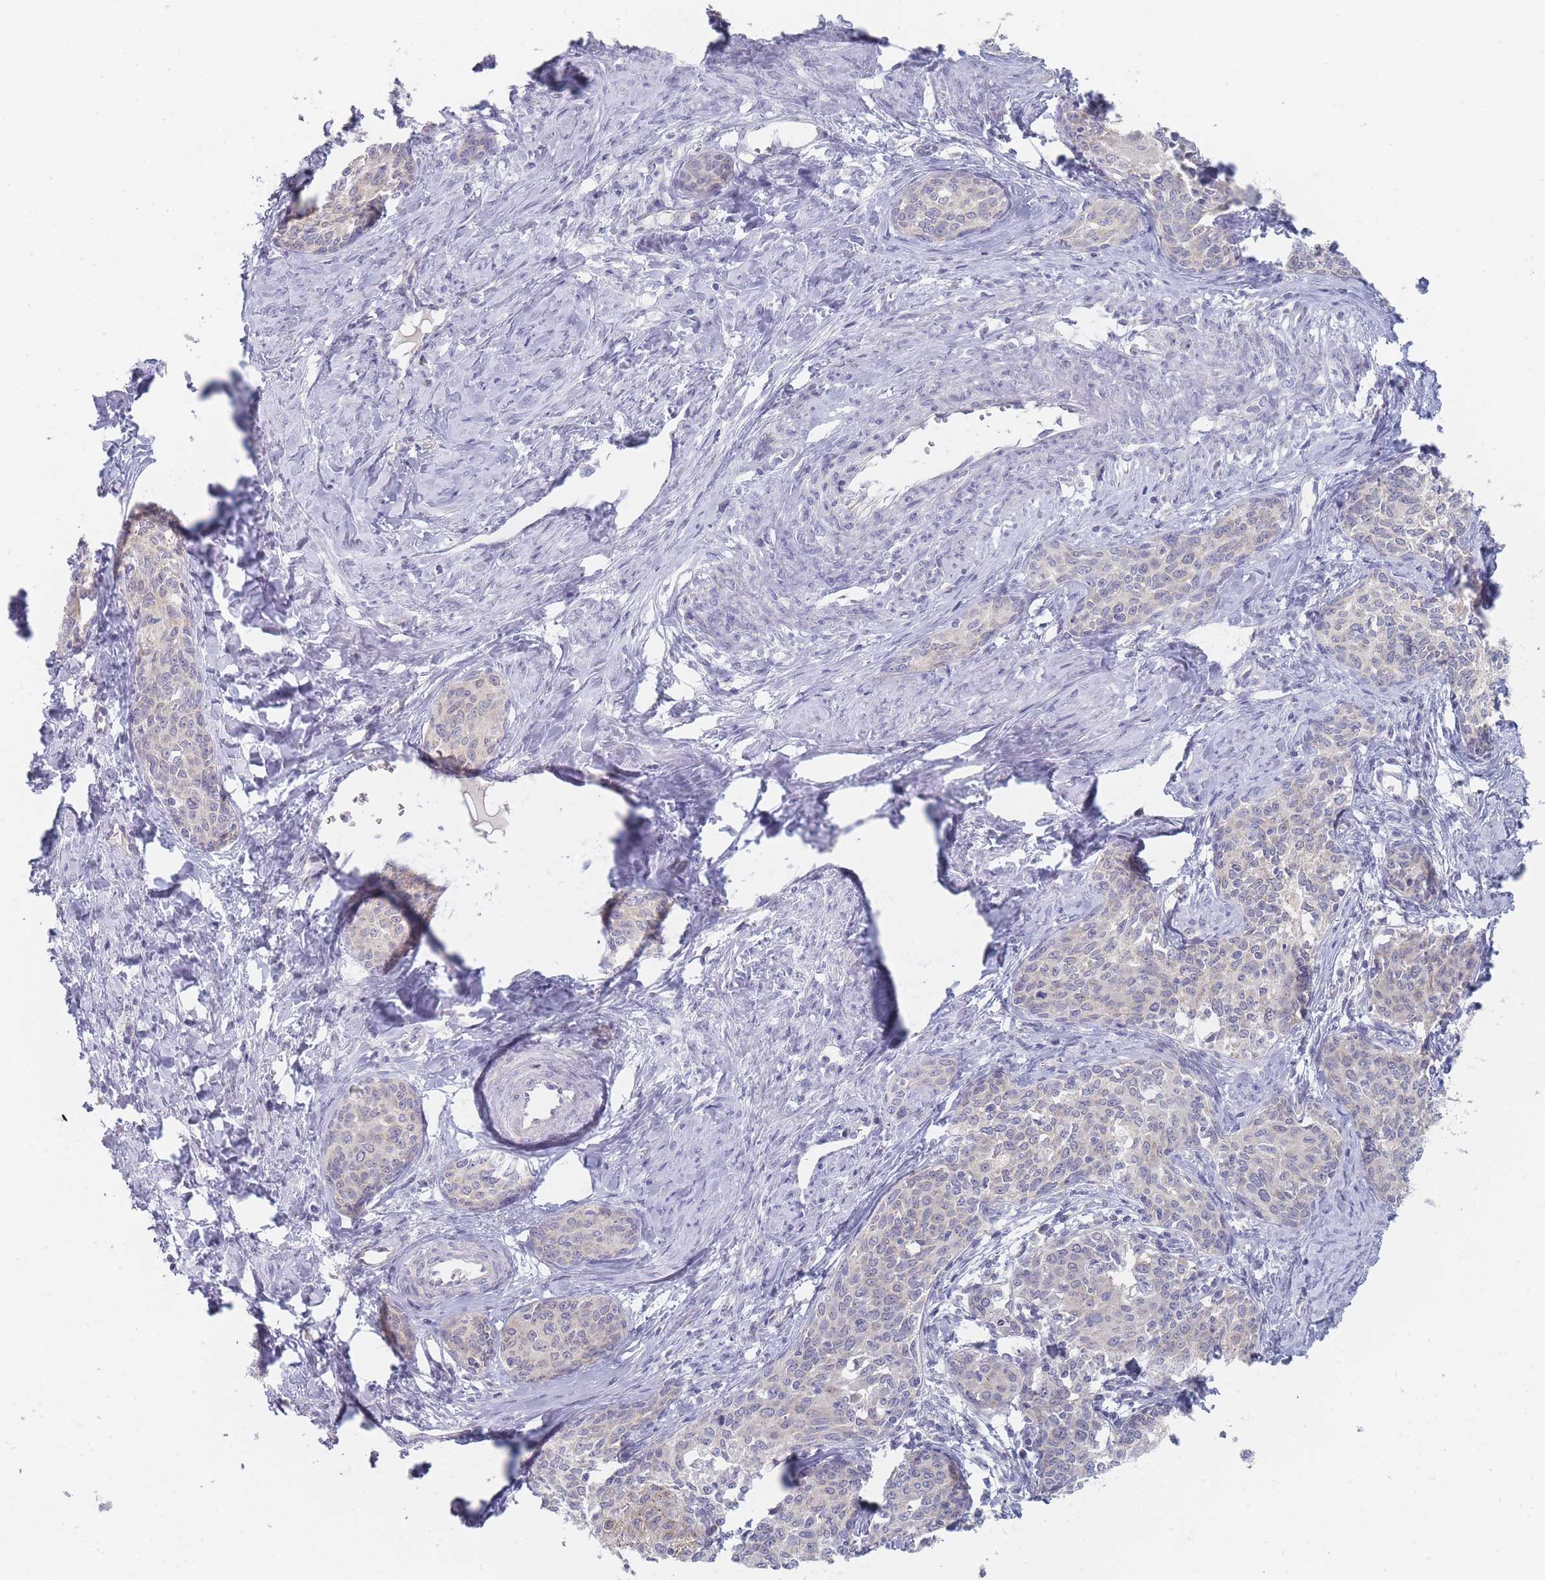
{"staining": {"intensity": "negative", "quantity": "none", "location": "none"}, "tissue": "cervical cancer", "cell_type": "Tumor cells", "image_type": "cancer", "snomed": [{"axis": "morphology", "description": "Squamous cell carcinoma, NOS"}, {"axis": "morphology", "description": "Adenocarcinoma, NOS"}, {"axis": "topography", "description": "Cervix"}], "caption": "The IHC micrograph has no significant expression in tumor cells of cervical squamous cell carcinoma tissue. Nuclei are stained in blue.", "gene": "RNF8", "patient": {"sex": "female", "age": 52}}